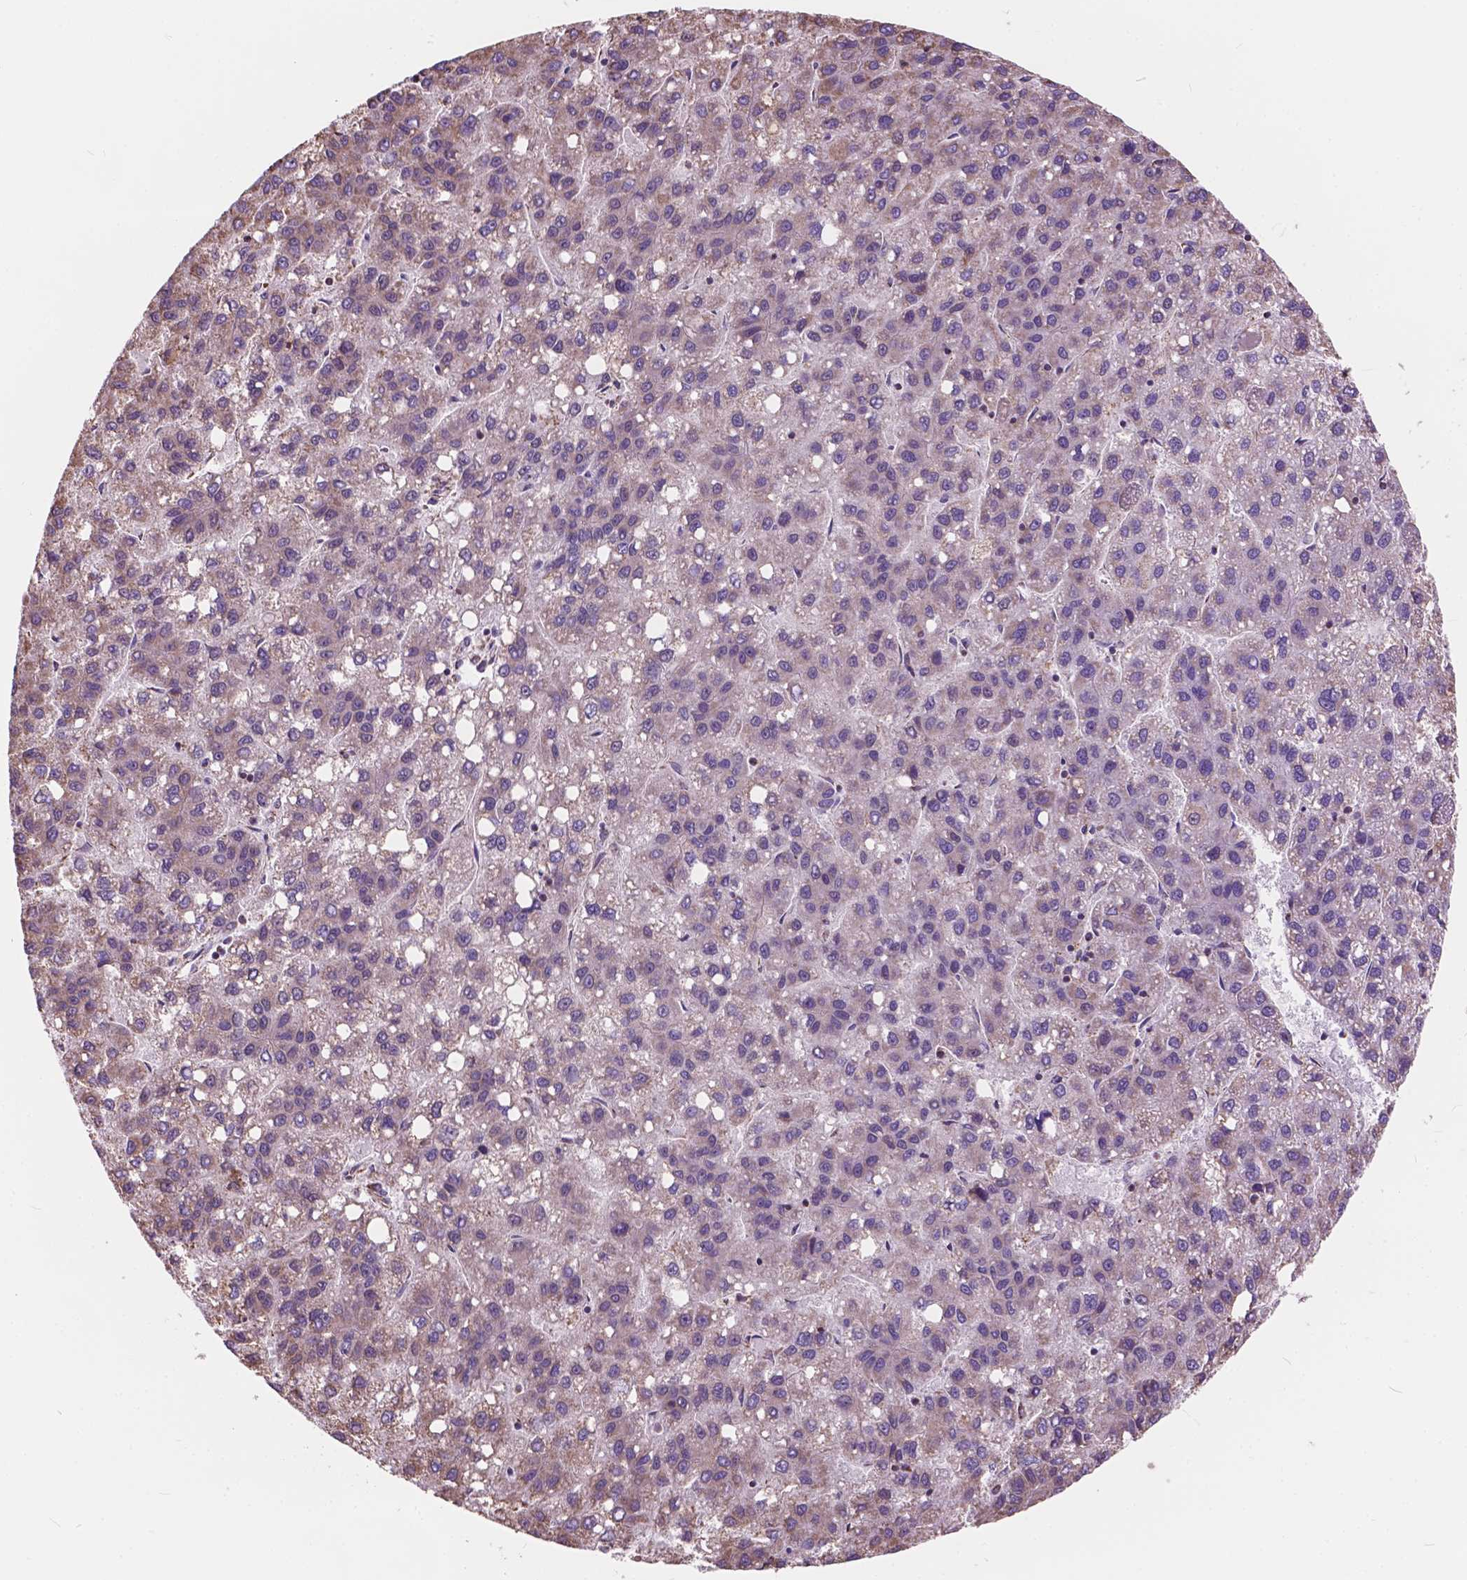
{"staining": {"intensity": "weak", "quantity": "<25%", "location": "cytoplasmic/membranous"}, "tissue": "liver cancer", "cell_type": "Tumor cells", "image_type": "cancer", "snomed": [{"axis": "morphology", "description": "Carcinoma, Hepatocellular, NOS"}, {"axis": "topography", "description": "Liver"}], "caption": "Liver hepatocellular carcinoma was stained to show a protein in brown. There is no significant staining in tumor cells.", "gene": "SCOC", "patient": {"sex": "female", "age": 82}}